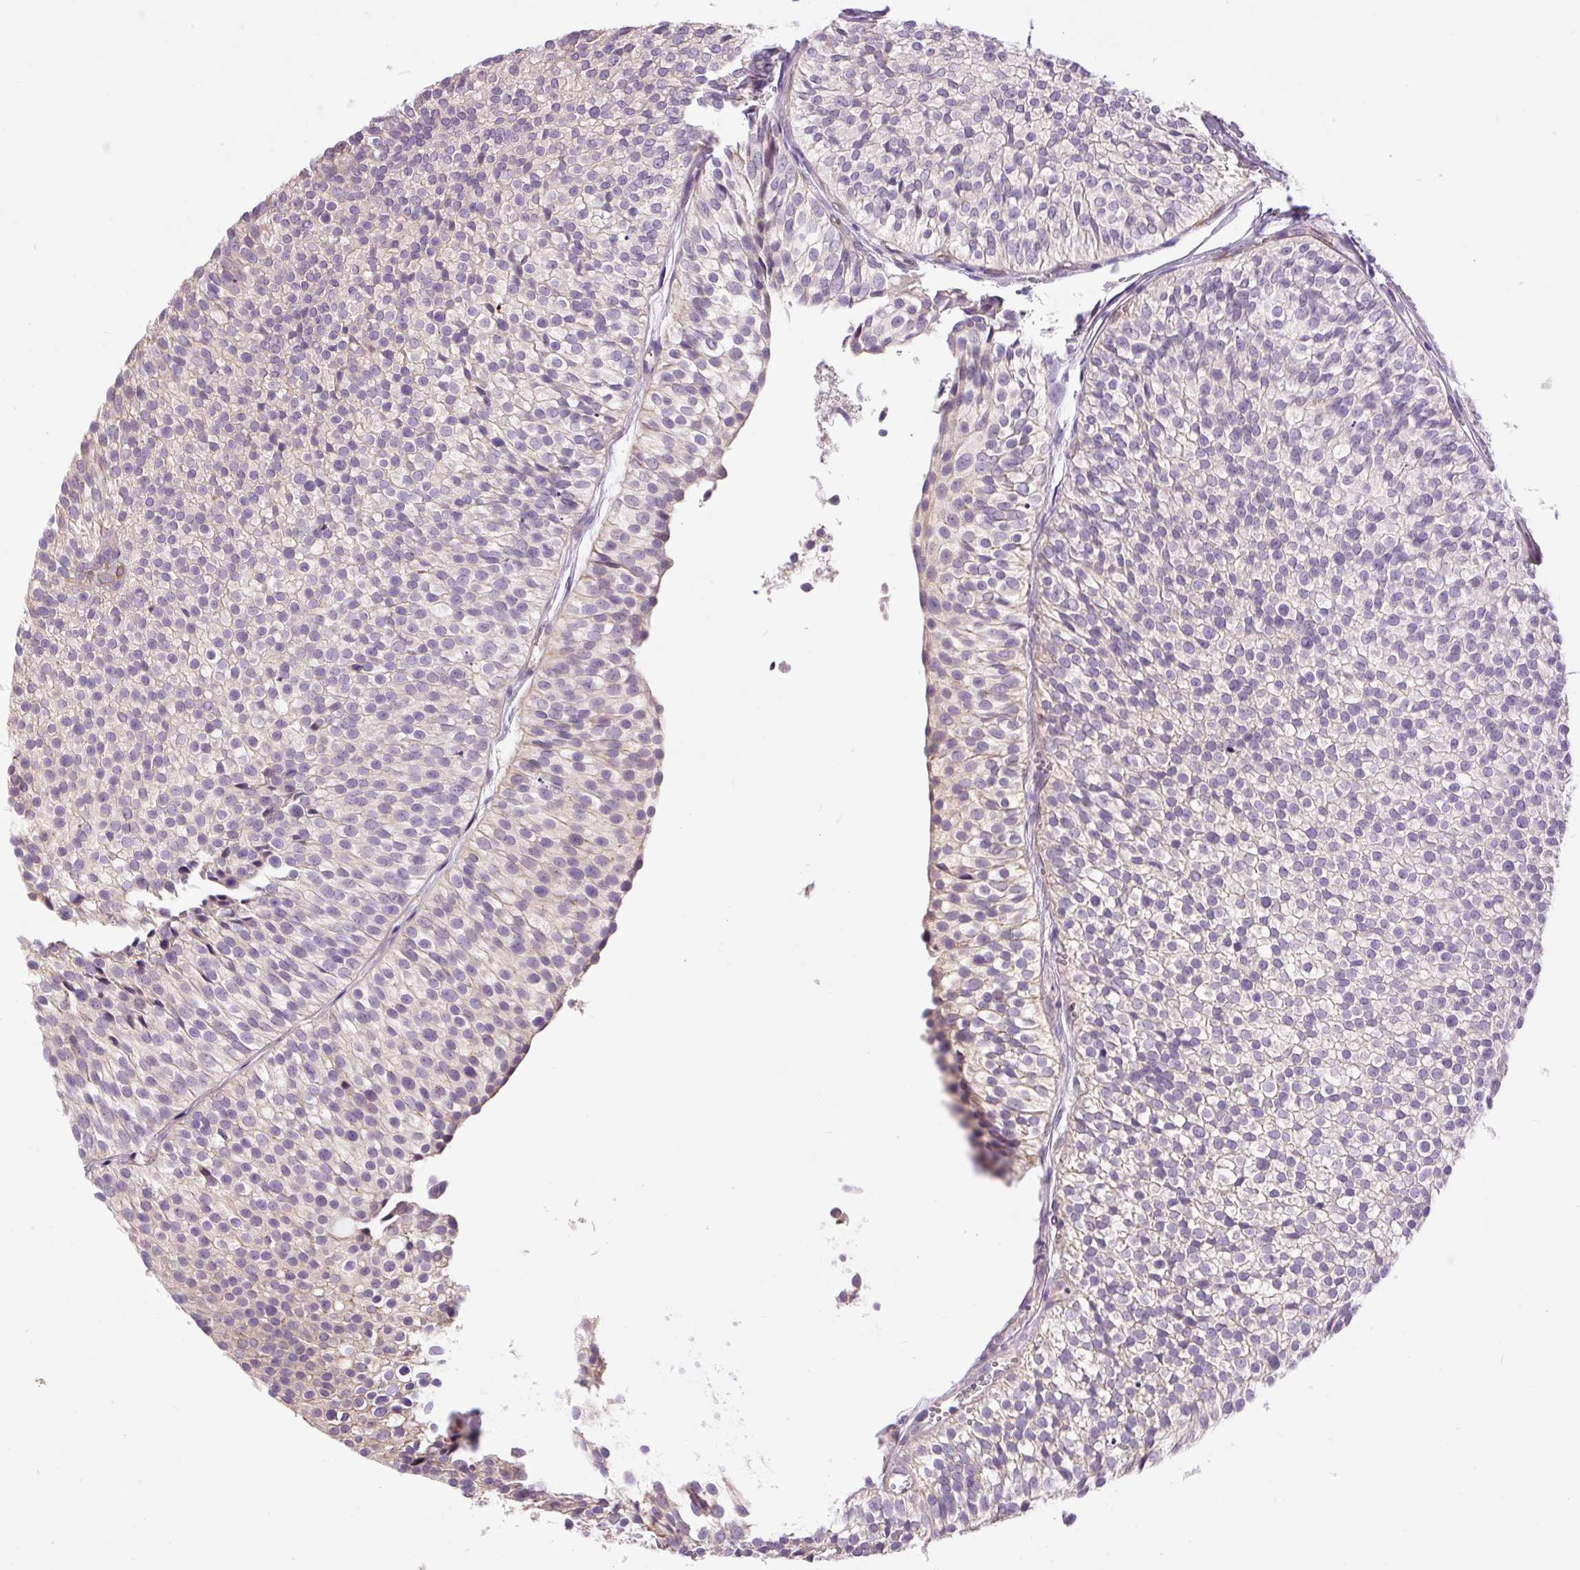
{"staining": {"intensity": "negative", "quantity": "none", "location": "none"}, "tissue": "urothelial cancer", "cell_type": "Tumor cells", "image_type": "cancer", "snomed": [{"axis": "morphology", "description": "Urothelial carcinoma, Low grade"}, {"axis": "topography", "description": "Urinary bladder"}], "caption": "A high-resolution micrograph shows immunohistochemistry staining of urothelial carcinoma (low-grade), which reveals no significant staining in tumor cells.", "gene": "PNPLA5", "patient": {"sex": "male", "age": 91}}